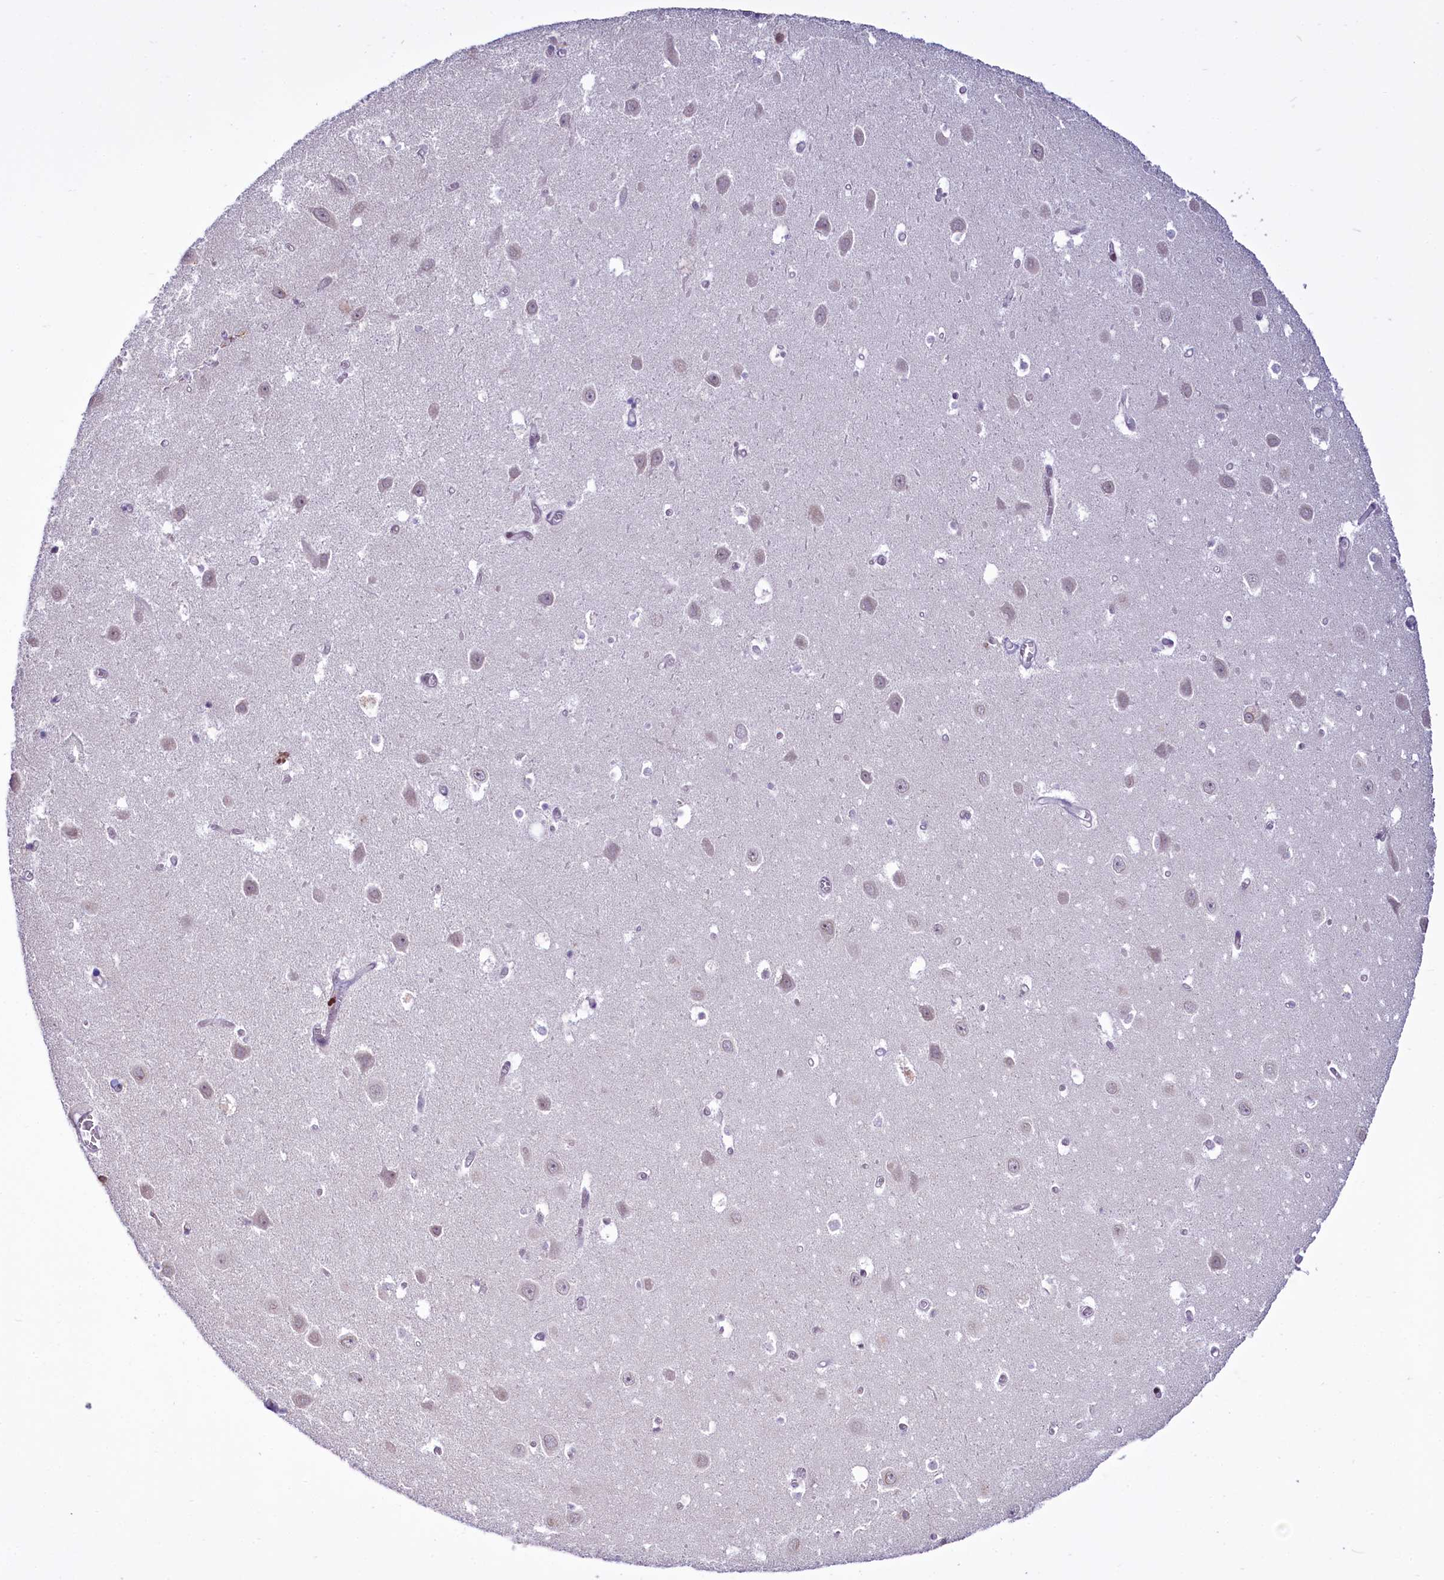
{"staining": {"intensity": "negative", "quantity": "none", "location": "none"}, "tissue": "hippocampus", "cell_type": "Glial cells", "image_type": "normal", "snomed": [{"axis": "morphology", "description": "Normal tissue, NOS"}, {"axis": "topography", "description": "Hippocampus"}], "caption": "High power microscopy histopathology image of an immunohistochemistry micrograph of normal hippocampus, revealing no significant staining in glial cells. The staining was performed using DAB to visualize the protein expression in brown, while the nuclei were stained in blue with hematoxylin (Magnification: 20x).", "gene": "BANK1", "patient": {"sex": "female", "age": 64}}